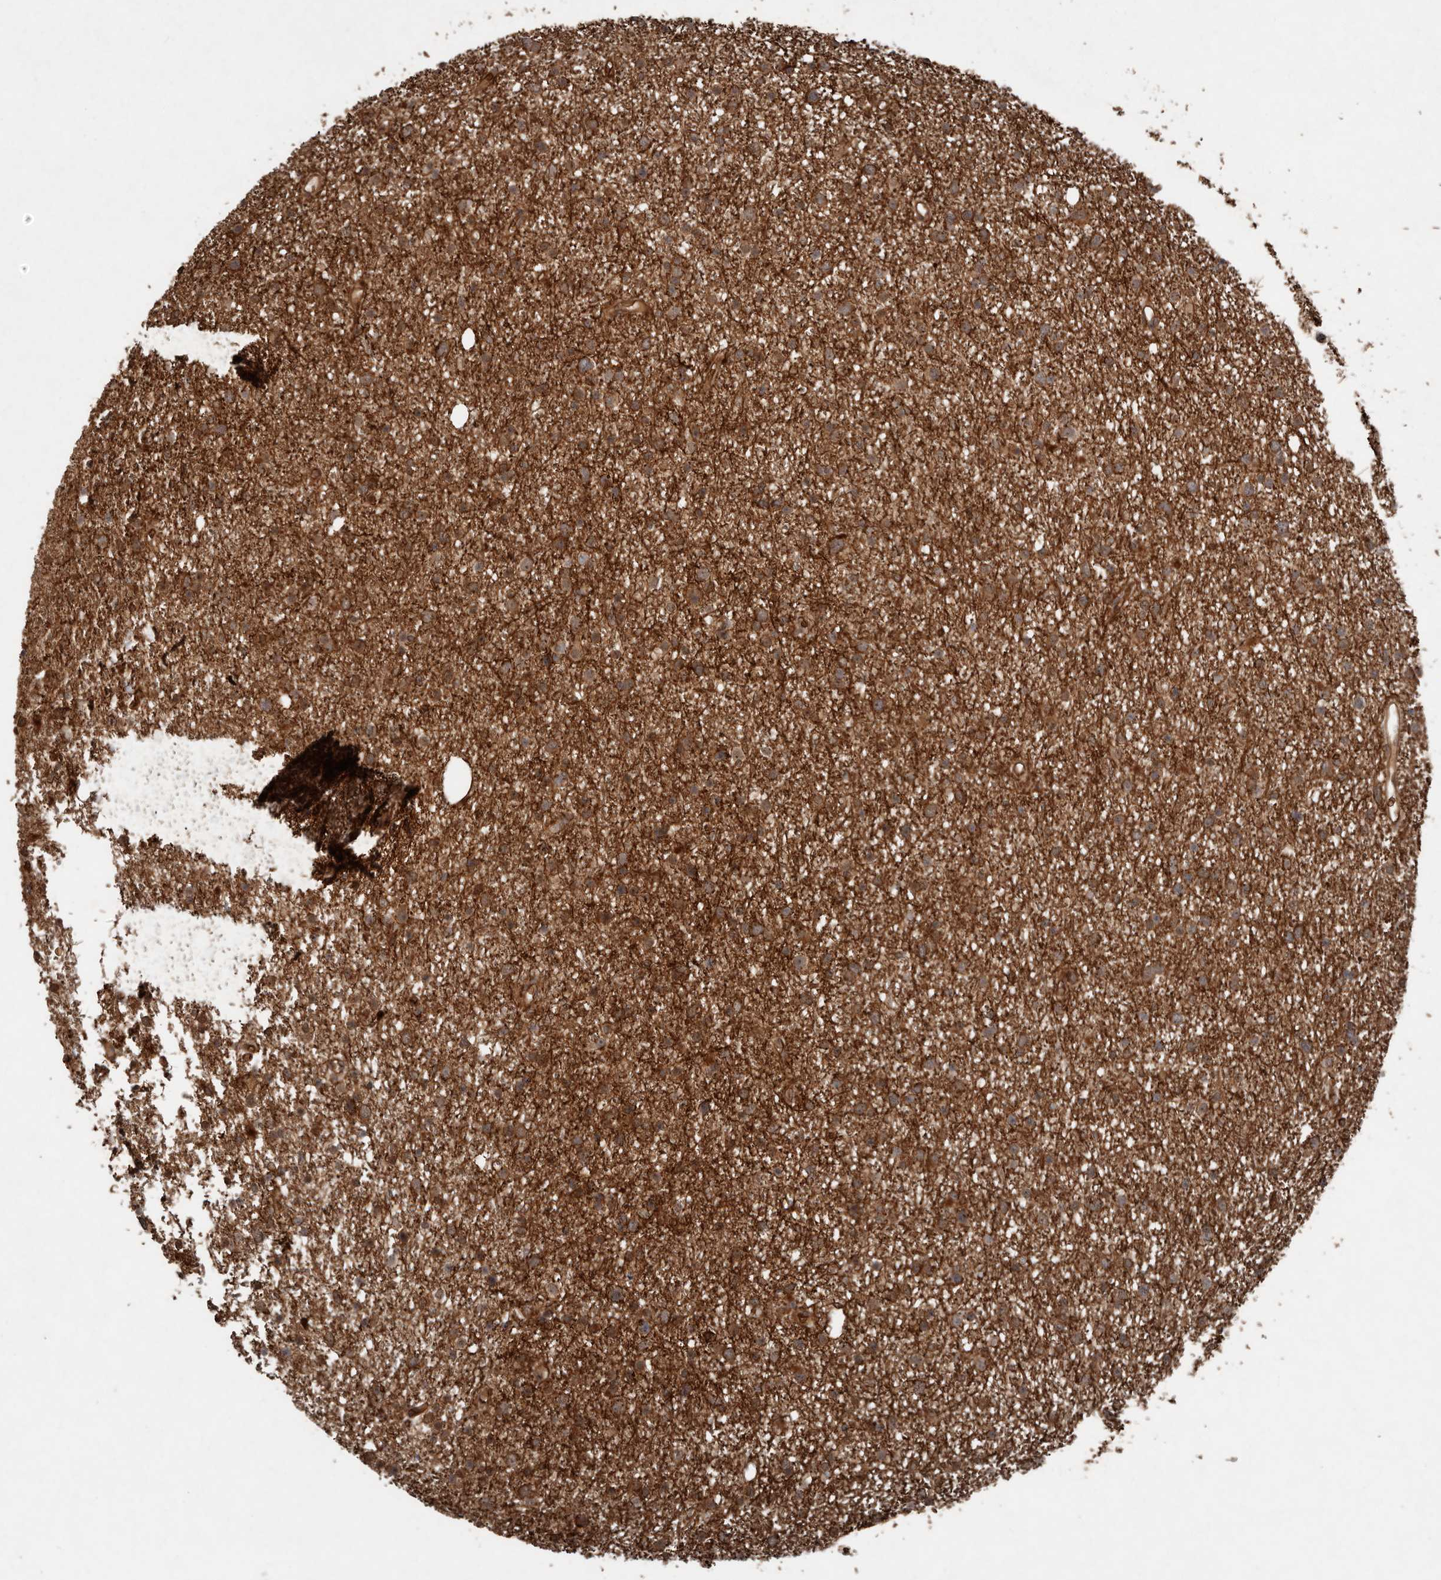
{"staining": {"intensity": "strong", "quantity": ">75%", "location": "cytoplasmic/membranous"}, "tissue": "glioma", "cell_type": "Tumor cells", "image_type": "cancer", "snomed": [{"axis": "morphology", "description": "Glioma, malignant, Low grade"}, {"axis": "topography", "description": "Cerebral cortex"}], "caption": "Glioma stained with DAB IHC exhibits high levels of strong cytoplasmic/membranous staining in about >75% of tumor cells.", "gene": "DIP2C", "patient": {"sex": "female", "age": 39}}